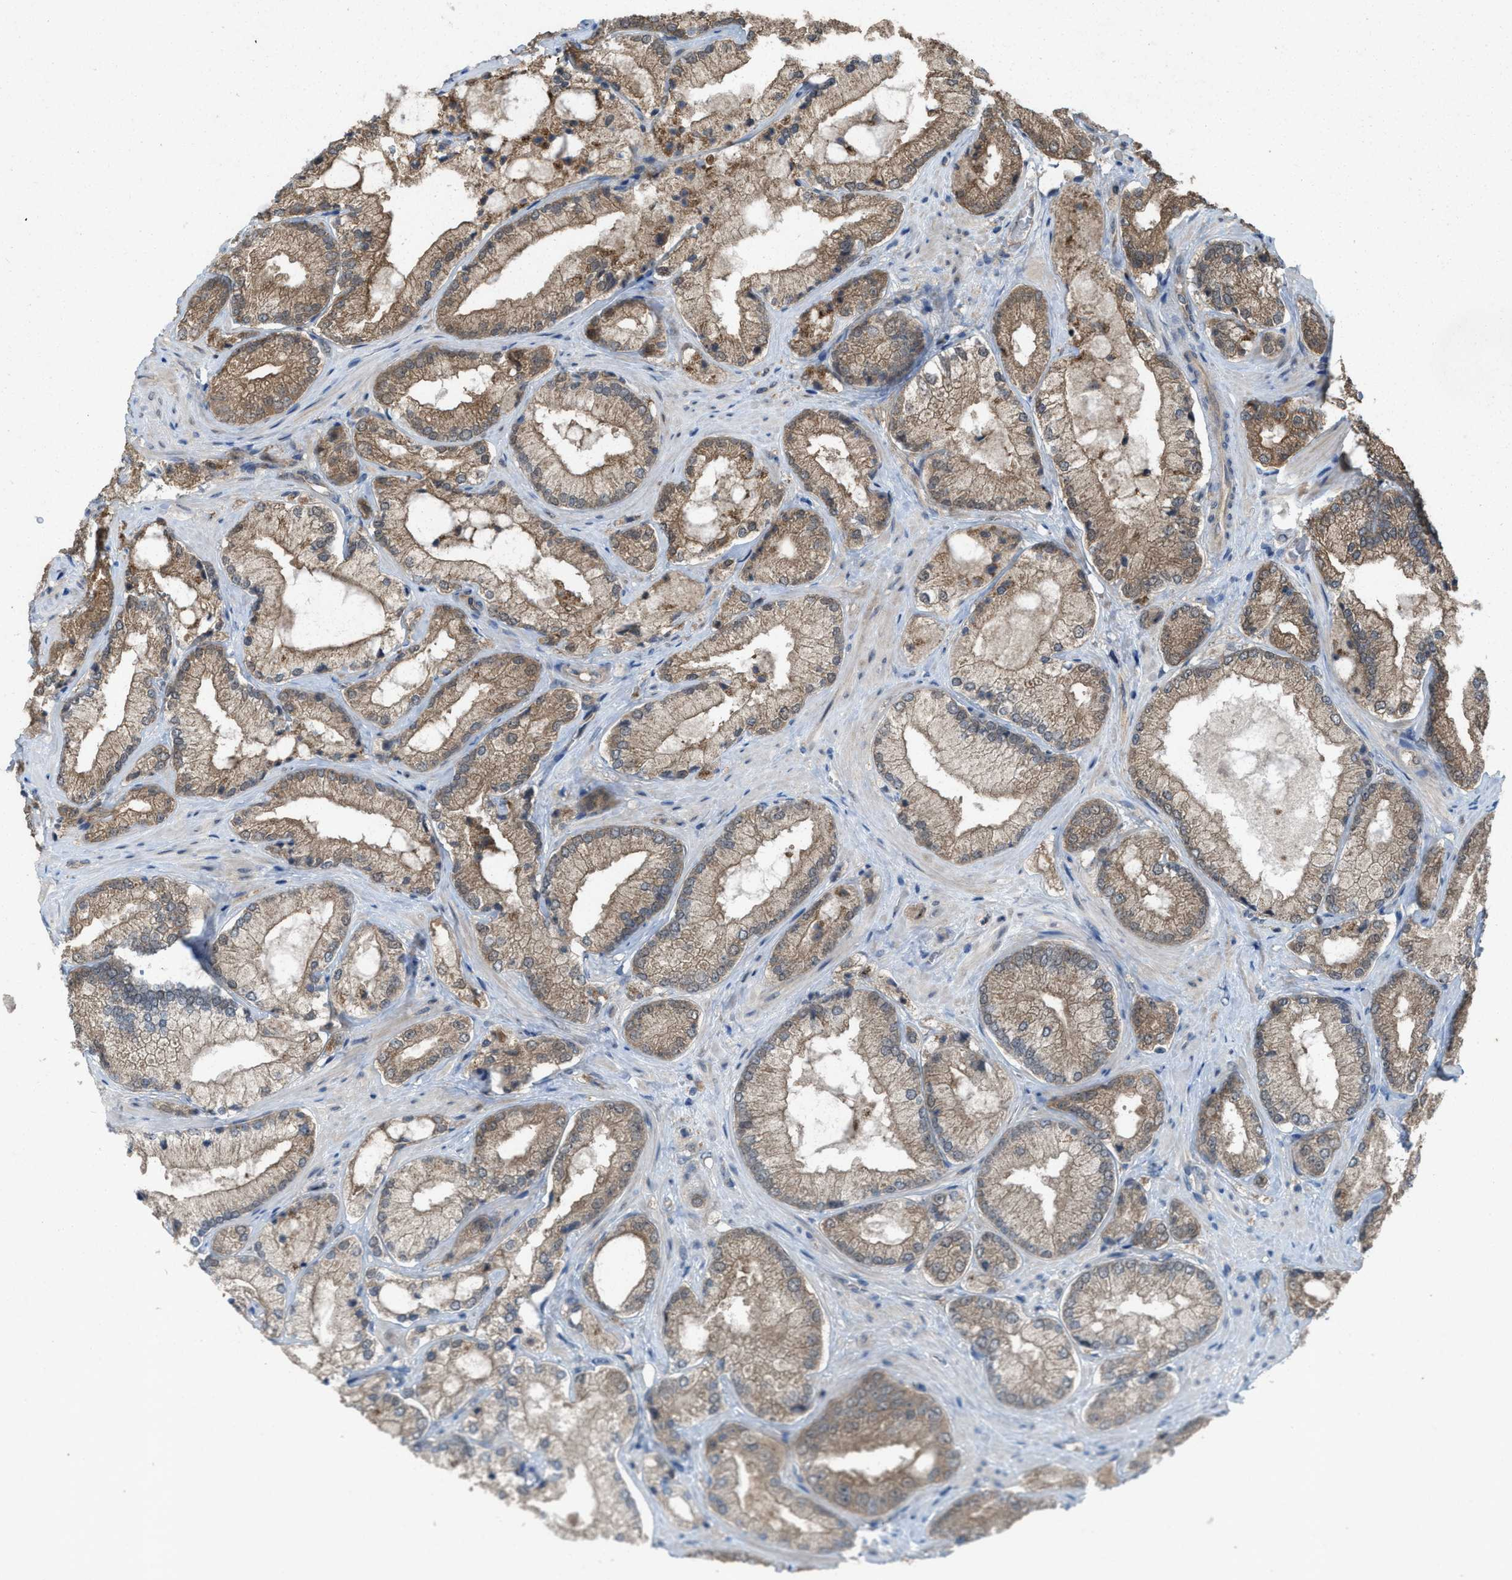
{"staining": {"intensity": "moderate", "quantity": ">75%", "location": "cytoplasmic/membranous"}, "tissue": "prostate cancer", "cell_type": "Tumor cells", "image_type": "cancer", "snomed": [{"axis": "morphology", "description": "Adenocarcinoma, Low grade"}, {"axis": "topography", "description": "Prostate"}], "caption": "Prostate cancer stained with a protein marker exhibits moderate staining in tumor cells.", "gene": "PLAA", "patient": {"sex": "male", "age": 65}}